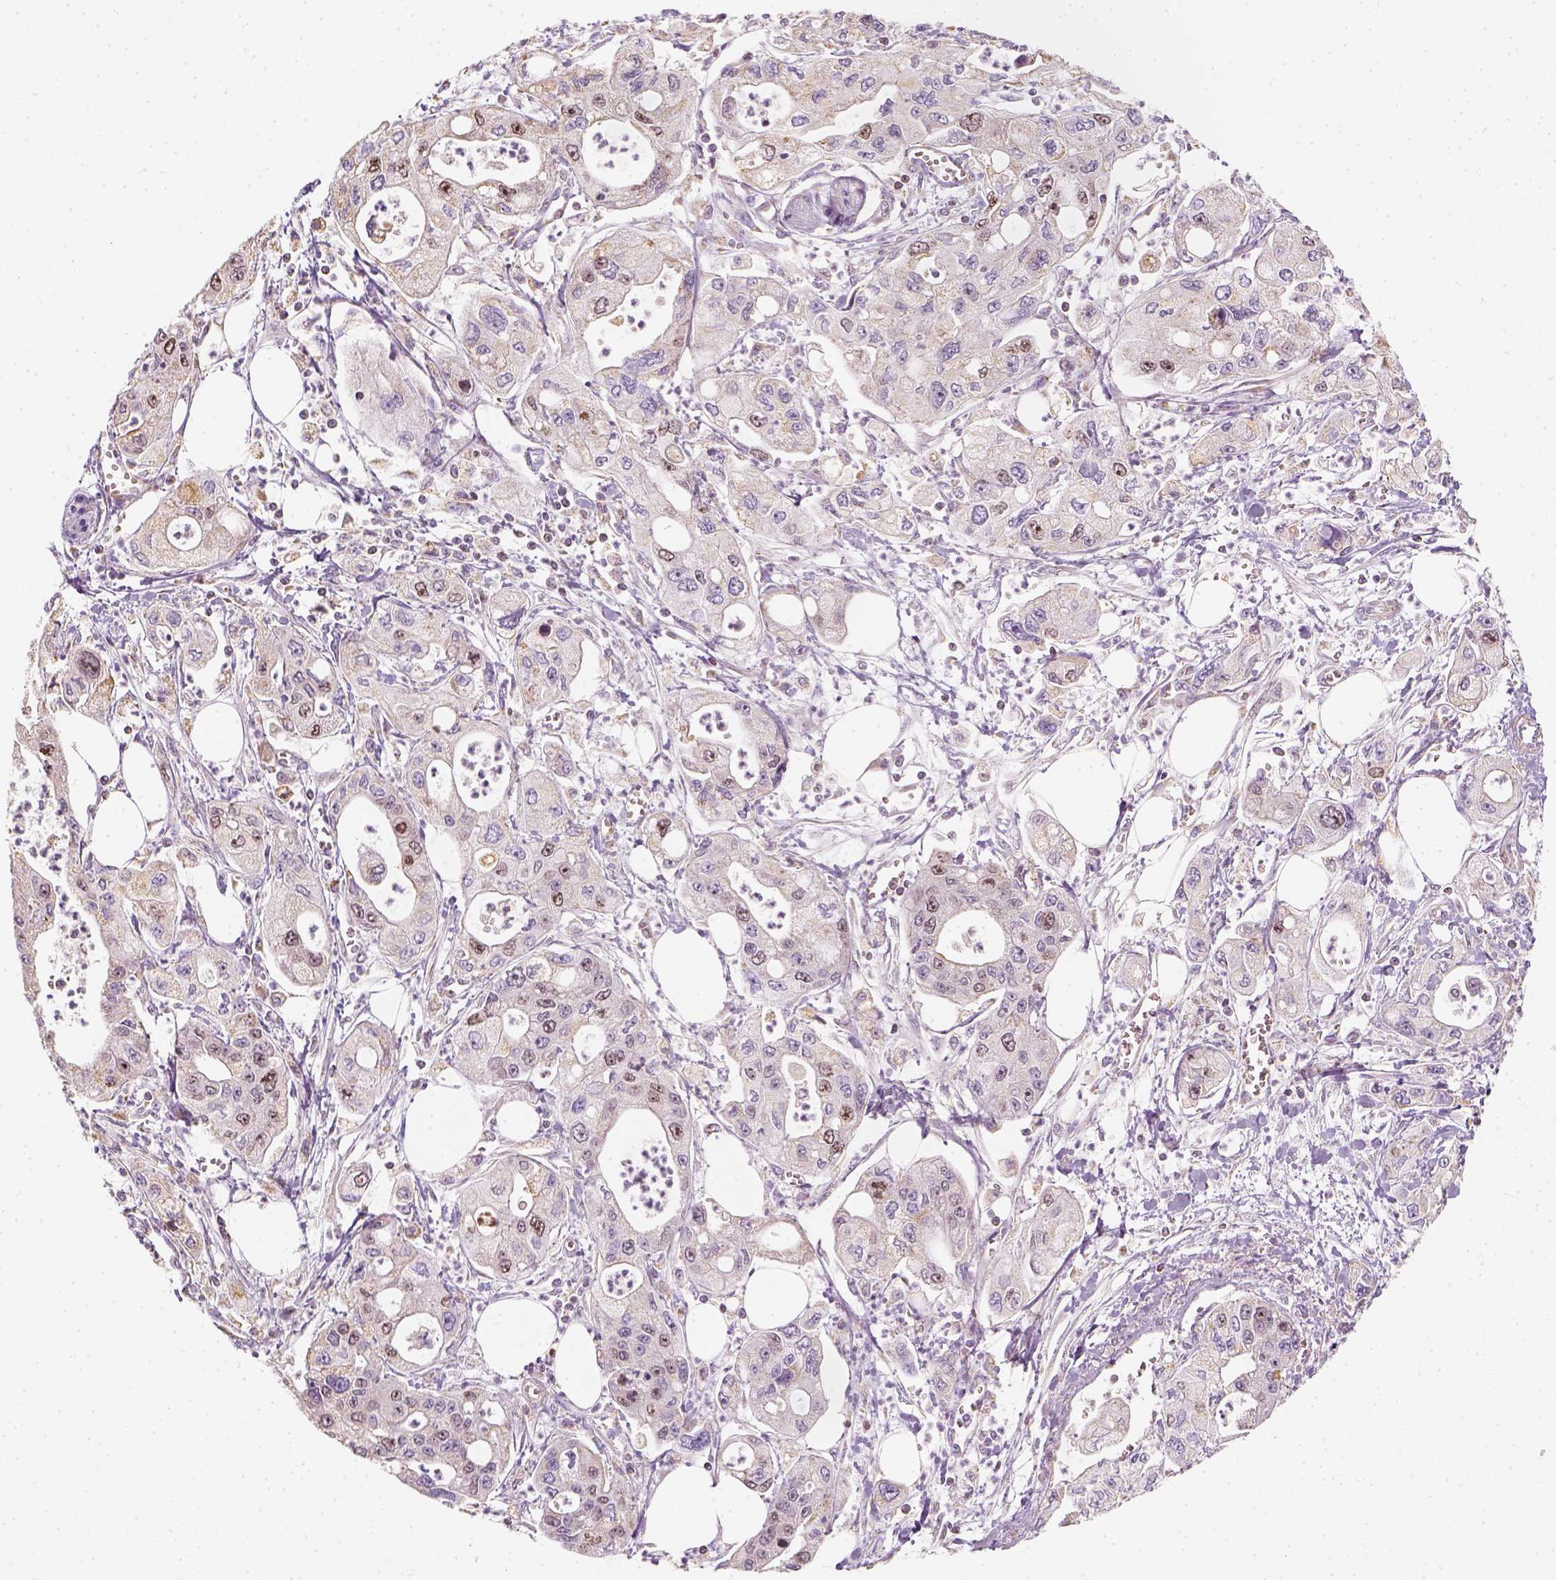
{"staining": {"intensity": "weak", "quantity": ">75%", "location": "cytoplasmic/membranous"}, "tissue": "pancreatic cancer", "cell_type": "Tumor cells", "image_type": "cancer", "snomed": [{"axis": "morphology", "description": "Adenocarcinoma, NOS"}, {"axis": "topography", "description": "Pancreas"}], "caption": "Protein positivity by immunohistochemistry (IHC) shows weak cytoplasmic/membranous staining in about >75% of tumor cells in pancreatic cancer. Using DAB (3,3'-diaminobenzidine) (brown) and hematoxylin (blue) stains, captured at high magnification using brightfield microscopy.", "gene": "LCA5", "patient": {"sex": "male", "age": 70}}